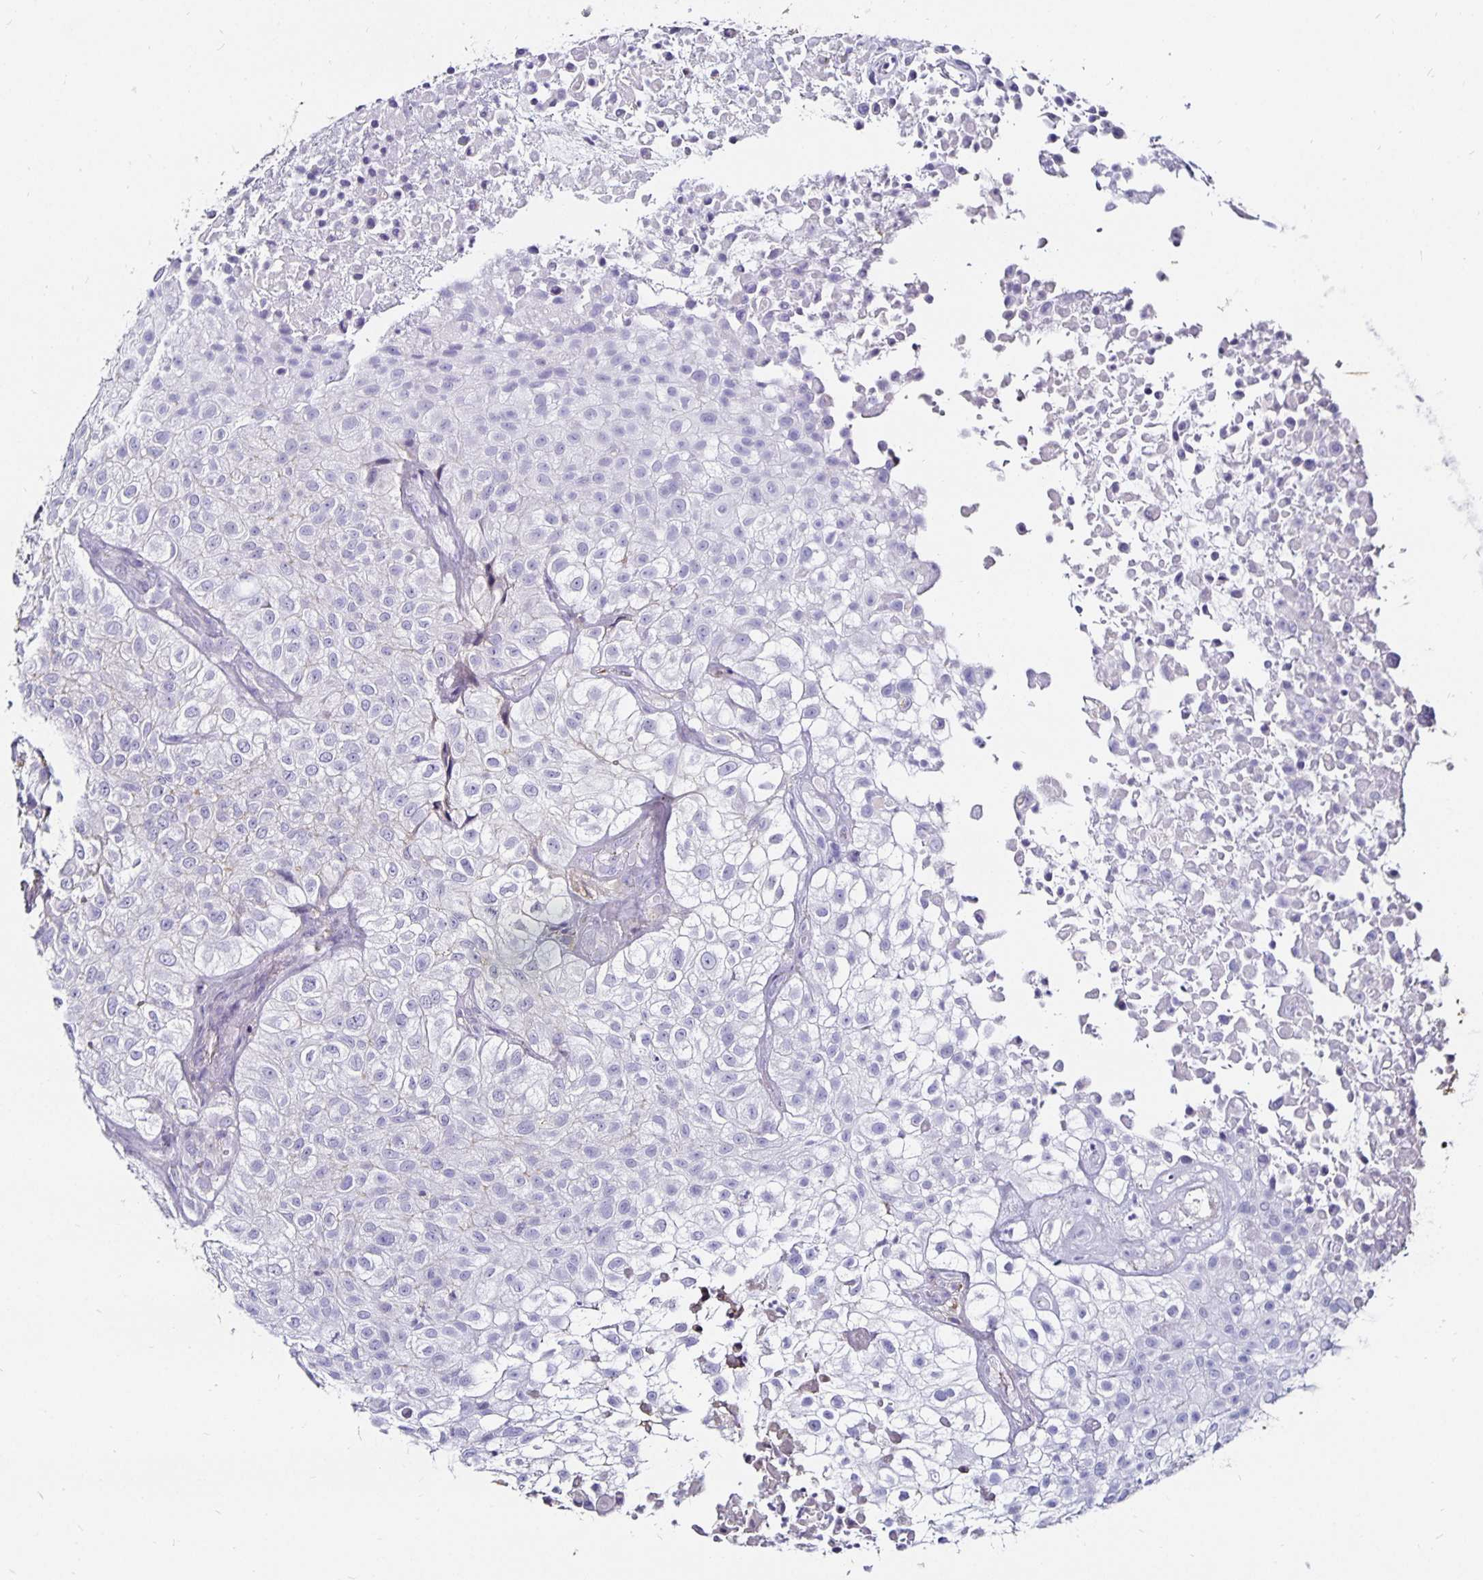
{"staining": {"intensity": "negative", "quantity": "none", "location": "none"}, "tissue": "urothelial cancer", "cell_type": "Tumor cells", "image_type": "cancer", "snomed": [{"axis": "morphology", "description": "Urothelial carcinoma, High grade"}, {"axis": "topography", "description": "Urinary bladder"}], "caption": "The IHC image has no significant expression in tumor cells of urothelial carcinoma (high-grade) tissue.", "gene": "TTR", "patient": {"sex": "male", "age": 56}}